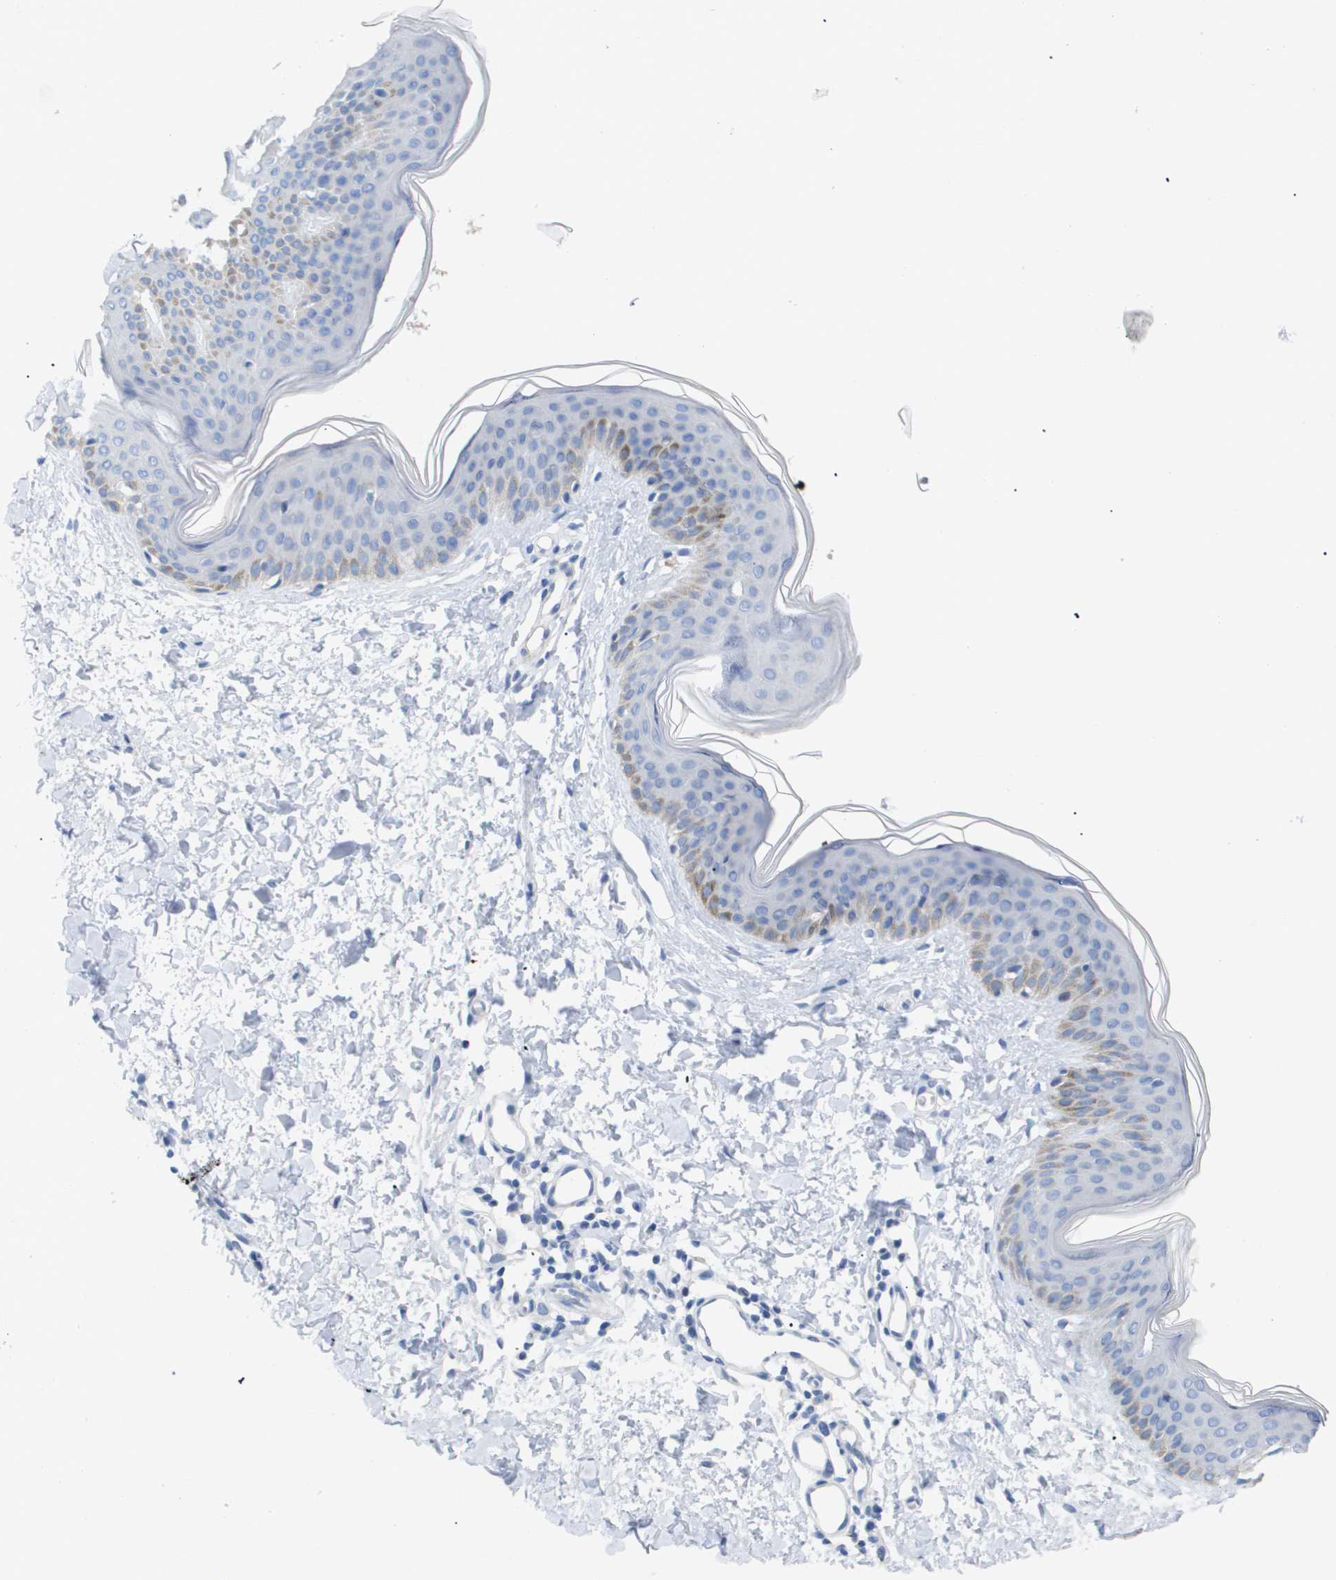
{"staining": {"intensity": "negative", "quantity": "none", "location": "none"}, "tissue": "skin", "cell_type": "Fibroblasts", "image_type": "normal", "snomed": [{"axis": "morphology", "description": "Normal tissue, NOS"}, {"axis": "topography", "description": "Skin"}], "caption": "The immunohistochemistry micrograph has no significant staining in fibroblasts of skin. (Brightfield microscopy of DAB (3,3'-diaminobenzidine) immunohistochemistry (IHC) at high magnification).", "gene": "CAV3", "patient": {"sex": "female", "age": 17}}